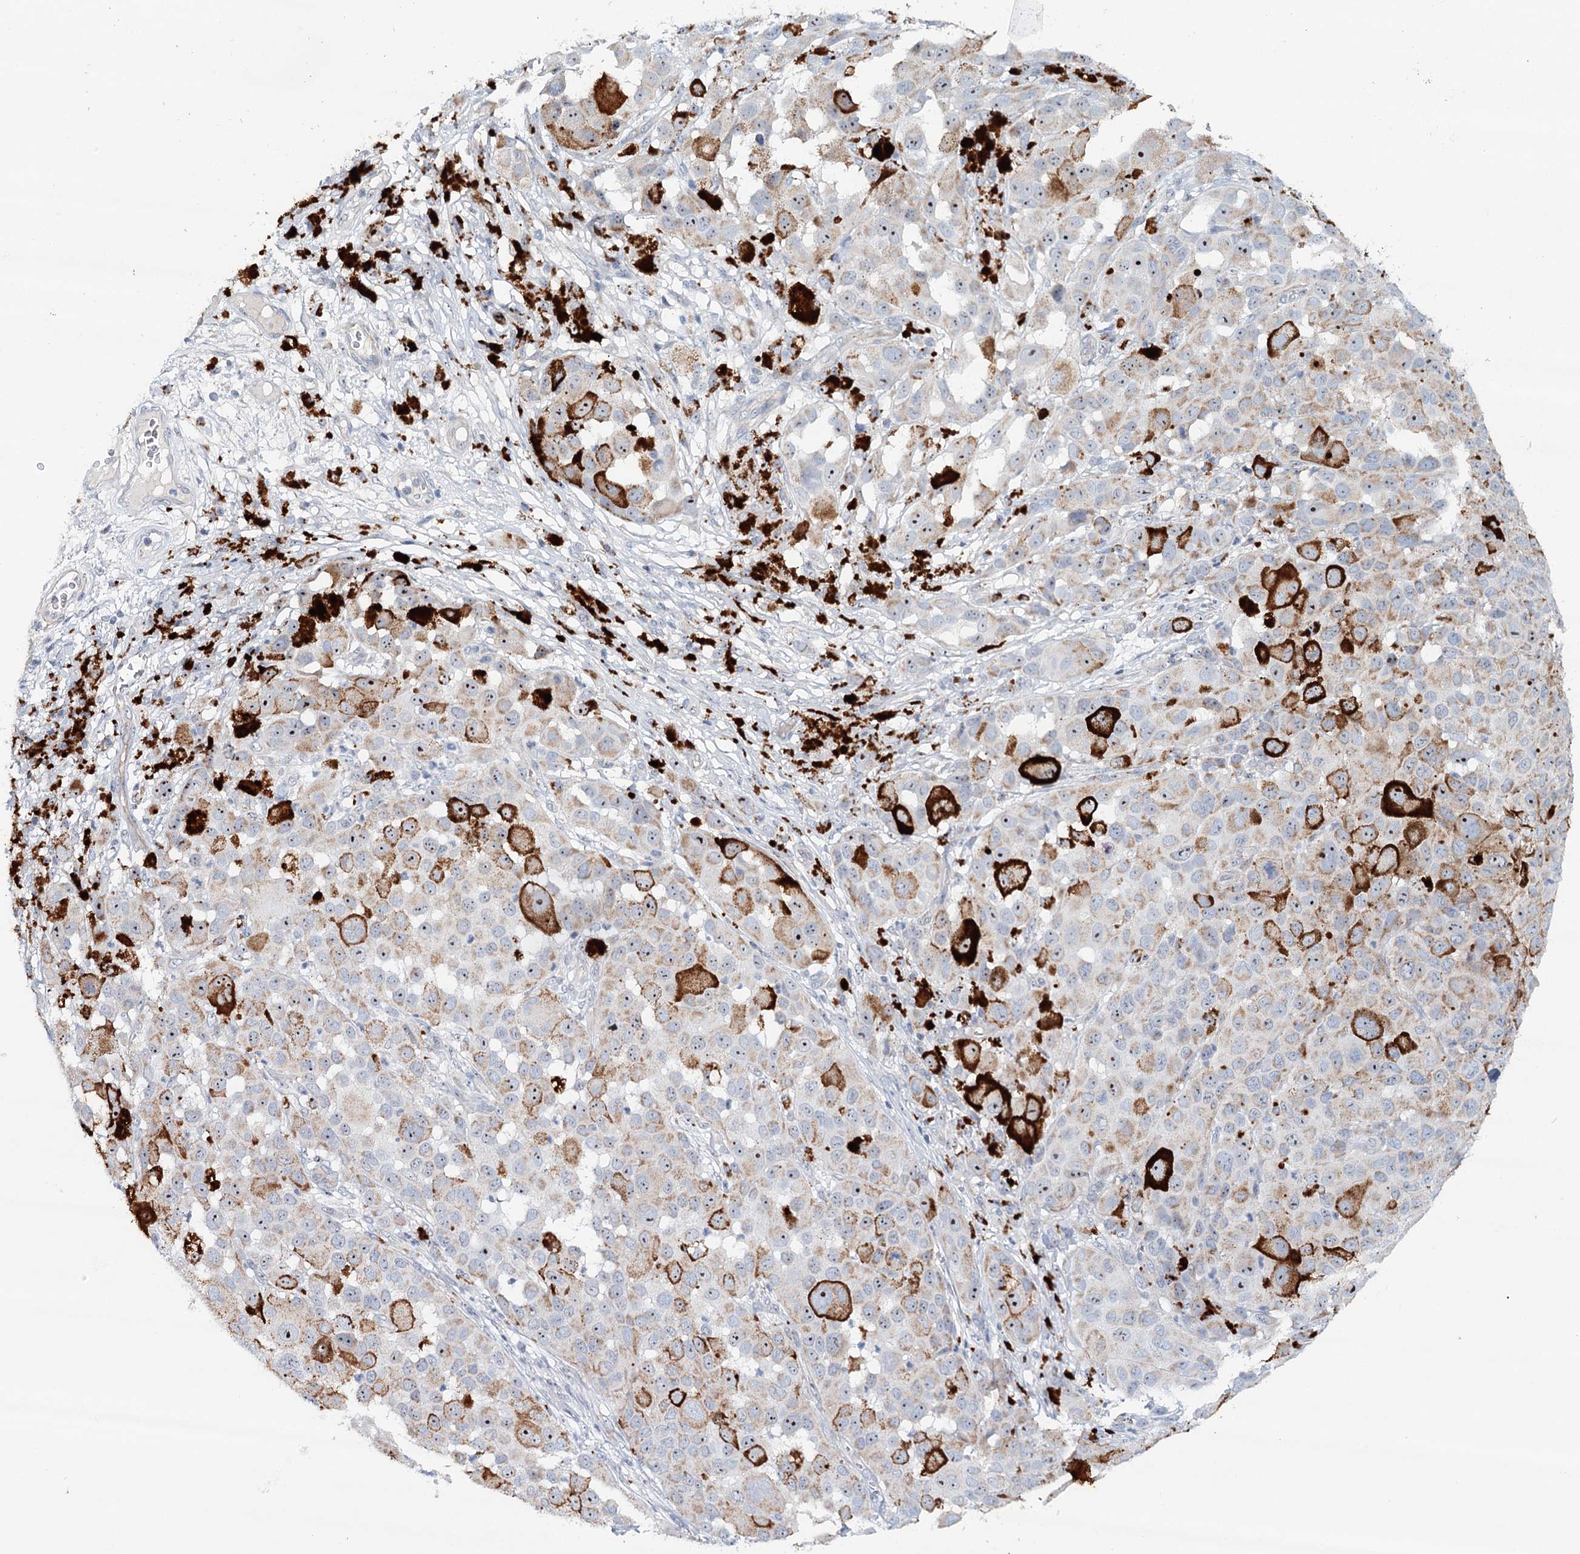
{"staining": {"intensity": "weak", "quantity": "<25%", "location": "cytoplasmic/membranous"}, "tissue": "melanoma", "cell_type": "Tumor cells", "image_type": "cancer", "snomed": [{"axis": "morphology", "description": "Malignant melanoma, NOS"}, {"axis": "topography", "description": "Skin"}], "caption": "Tumor cells are negative for protein expression in human malignant melanoma. (Stains: DAB (3,3'-diaminobenzidine) IHC with hematoxylin counter stain, Microscopy: brightfield microscopy at high magnification).", "gene": "RBM43", "patient": {"sex": "male", "age": 96}}